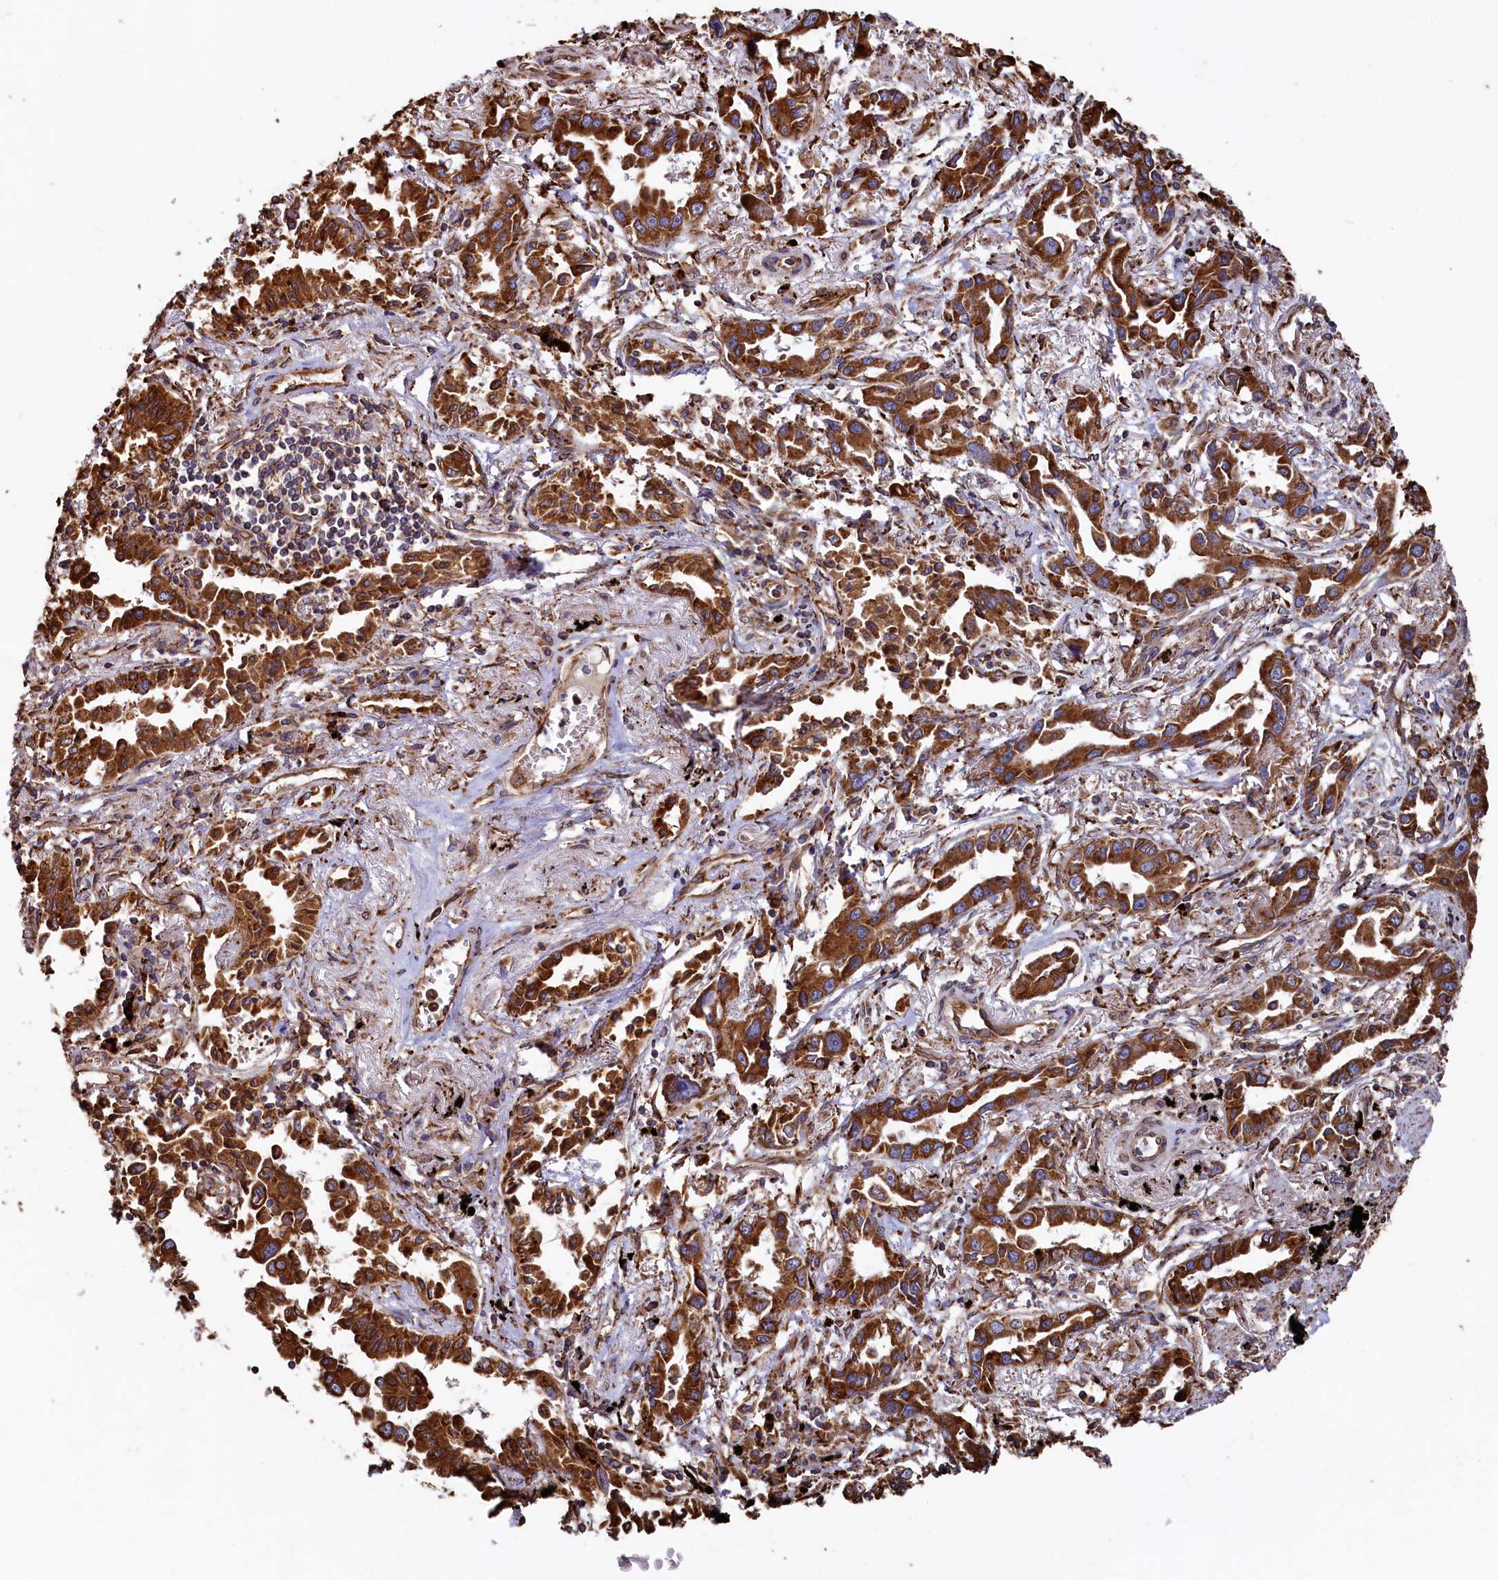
{"staining": {"intensity": "strong", "quantity": ">75%", "location": "cytoplasmic/membranous"}, "tissue": "lung cancer", "cell_type": "Tumor cells", "image_type": "cancer", "snomed": [{"axis": "morphology", "description": "Adenocarcinoma, NOS"}, {"axis": "topography", "description": "Lung"}], "caption": "The immunohistochemical stain highlights strong cytoplasmic/membranous positivity in tumor cells of lung cancer tissue.", "gene": "NEURL1B", "patient": {"sex": "male", "age": 67}}